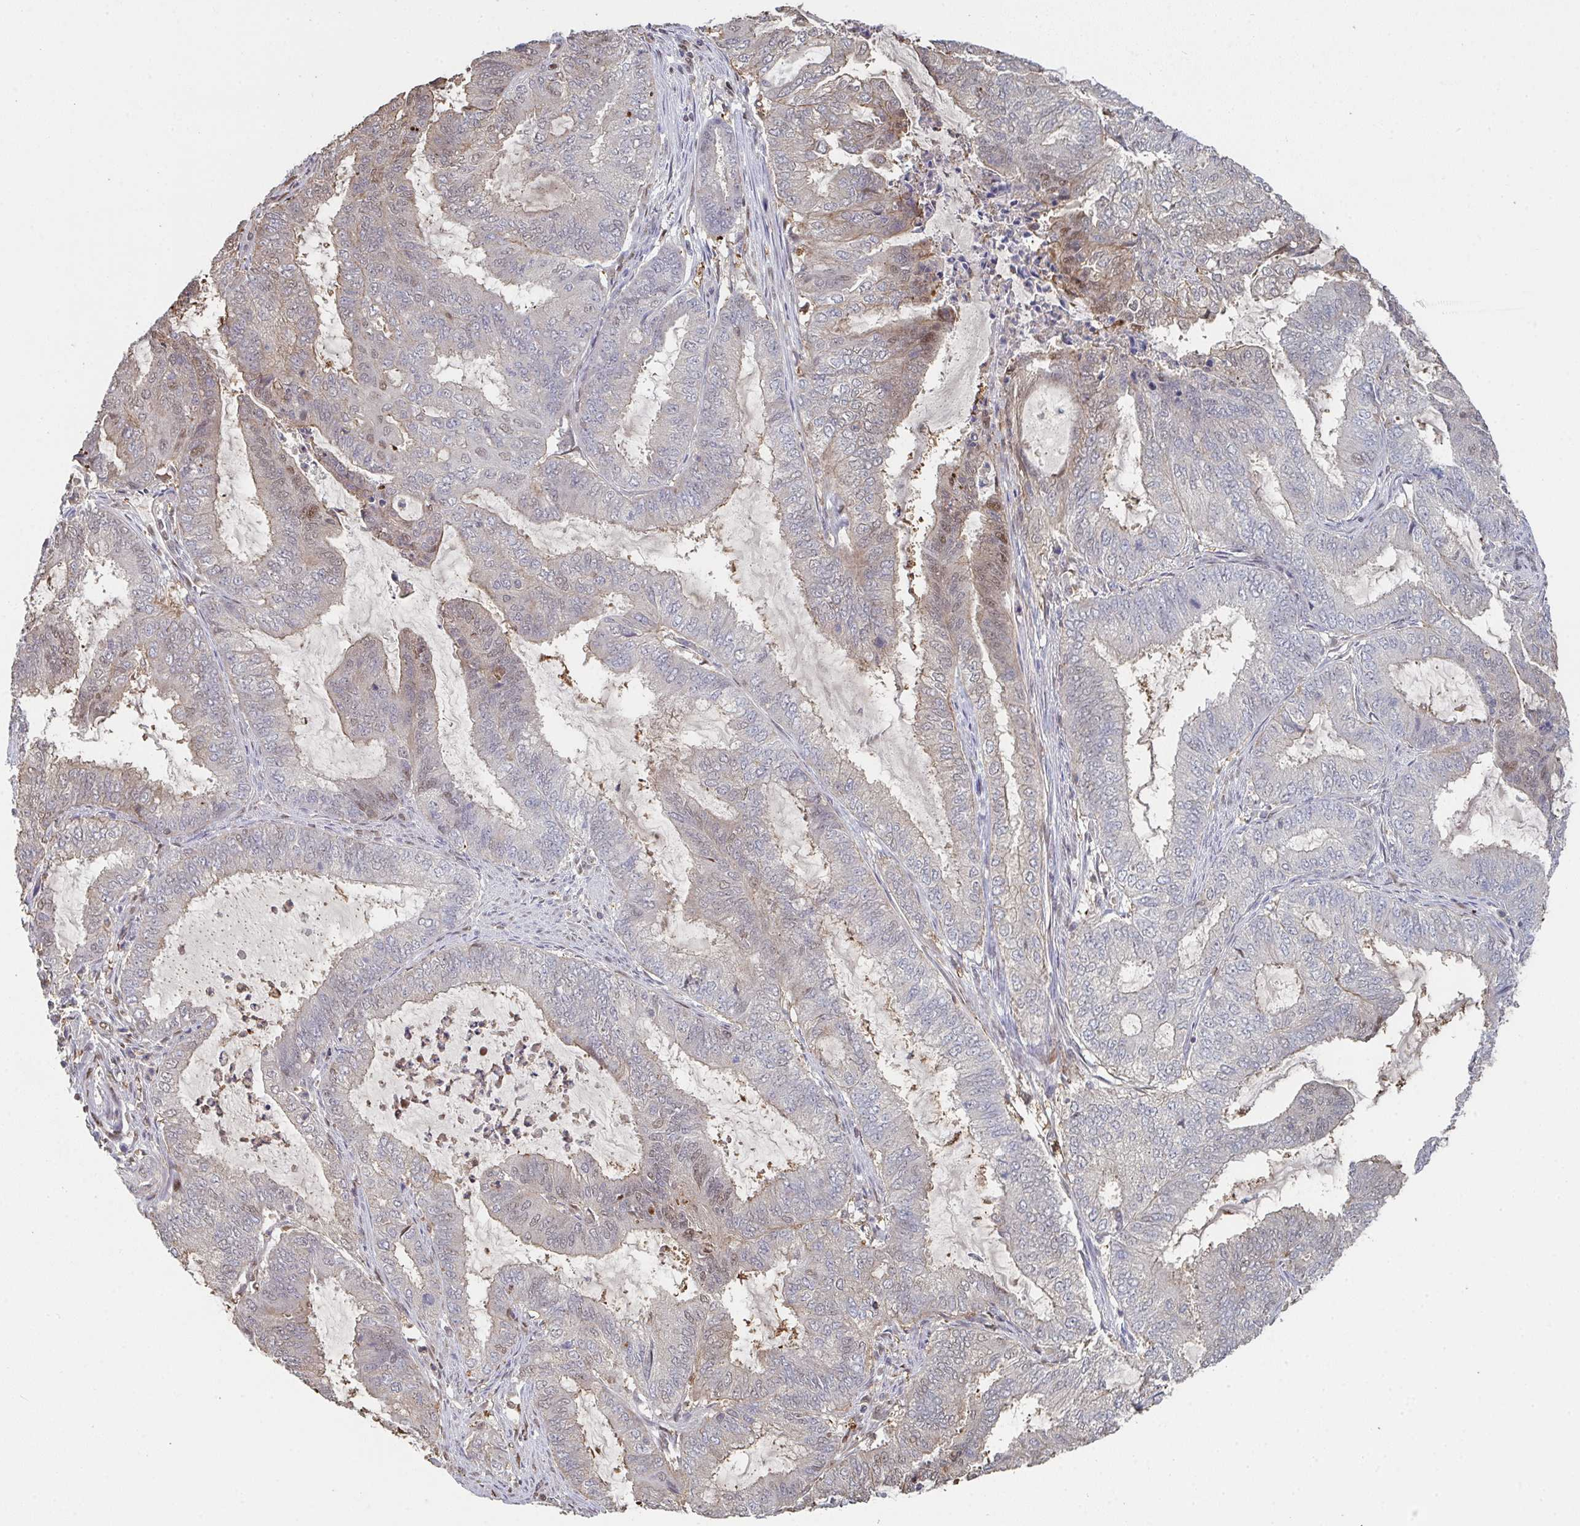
{"staining": {"intensity": "weak", "quantity": "<25%", "location": "cytoplasmic/membranous,nuclear"}, "tissue": "endometrial cancer", "cell_type": "Tumor cells", "image_type": "cancer", "snomed": [{"axis": "morphology", "description": "Adenocarcinoma, NOS"}, {"axis": "topography", "description": "Endometrium"}], "caption": "An image of human adenocarcinoma (endometrial) is negative for staining in tumor cells.", "gene": "ACD", "patient": {"sex": "female", "age": 51}}